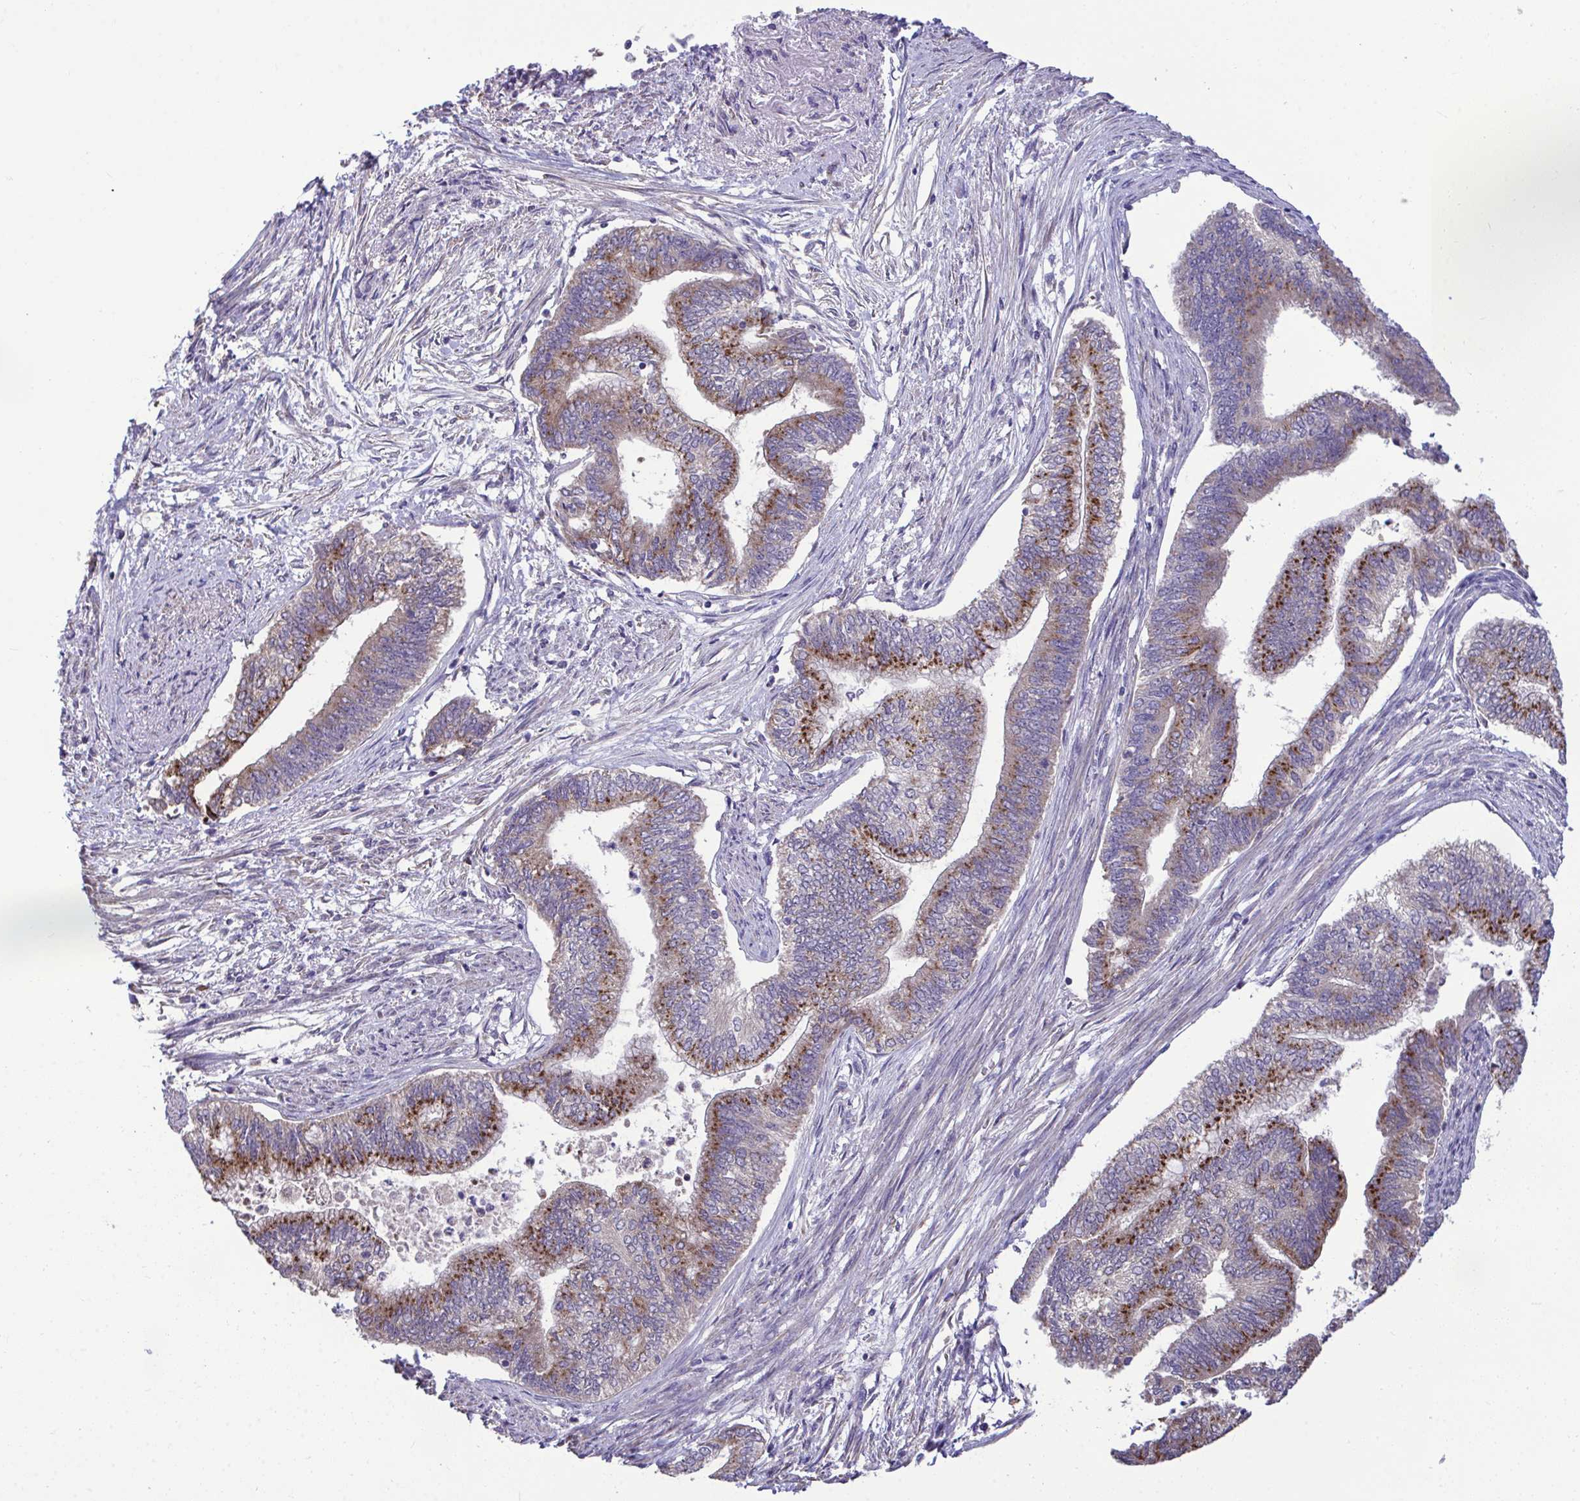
{"staining": {"intensity": "moderate", "quantity": ">75%", "location": "cytoplasmic/membranous"}, "tissue": "endometrial cancer", "cell_type": "Tumor cells", "image_type": "cancer", "snomed": [{"axis": "morphology", "description": "Adenocarcinoma, NOS"}, {"axis": "topography", "description": "Endometrium"}], "caption": "Immunohistochemistry (DAB (3,3'-diaminobenzidine)) staining of endometrial cancer (adenocarcinoma) reveals moderate cytoplasmic/membranous protein positivity in about >75% of tumor cells. Nuclei are stained in blue.", "gene": "SARS2", "patient": {"sex": "female", "age": 65}}